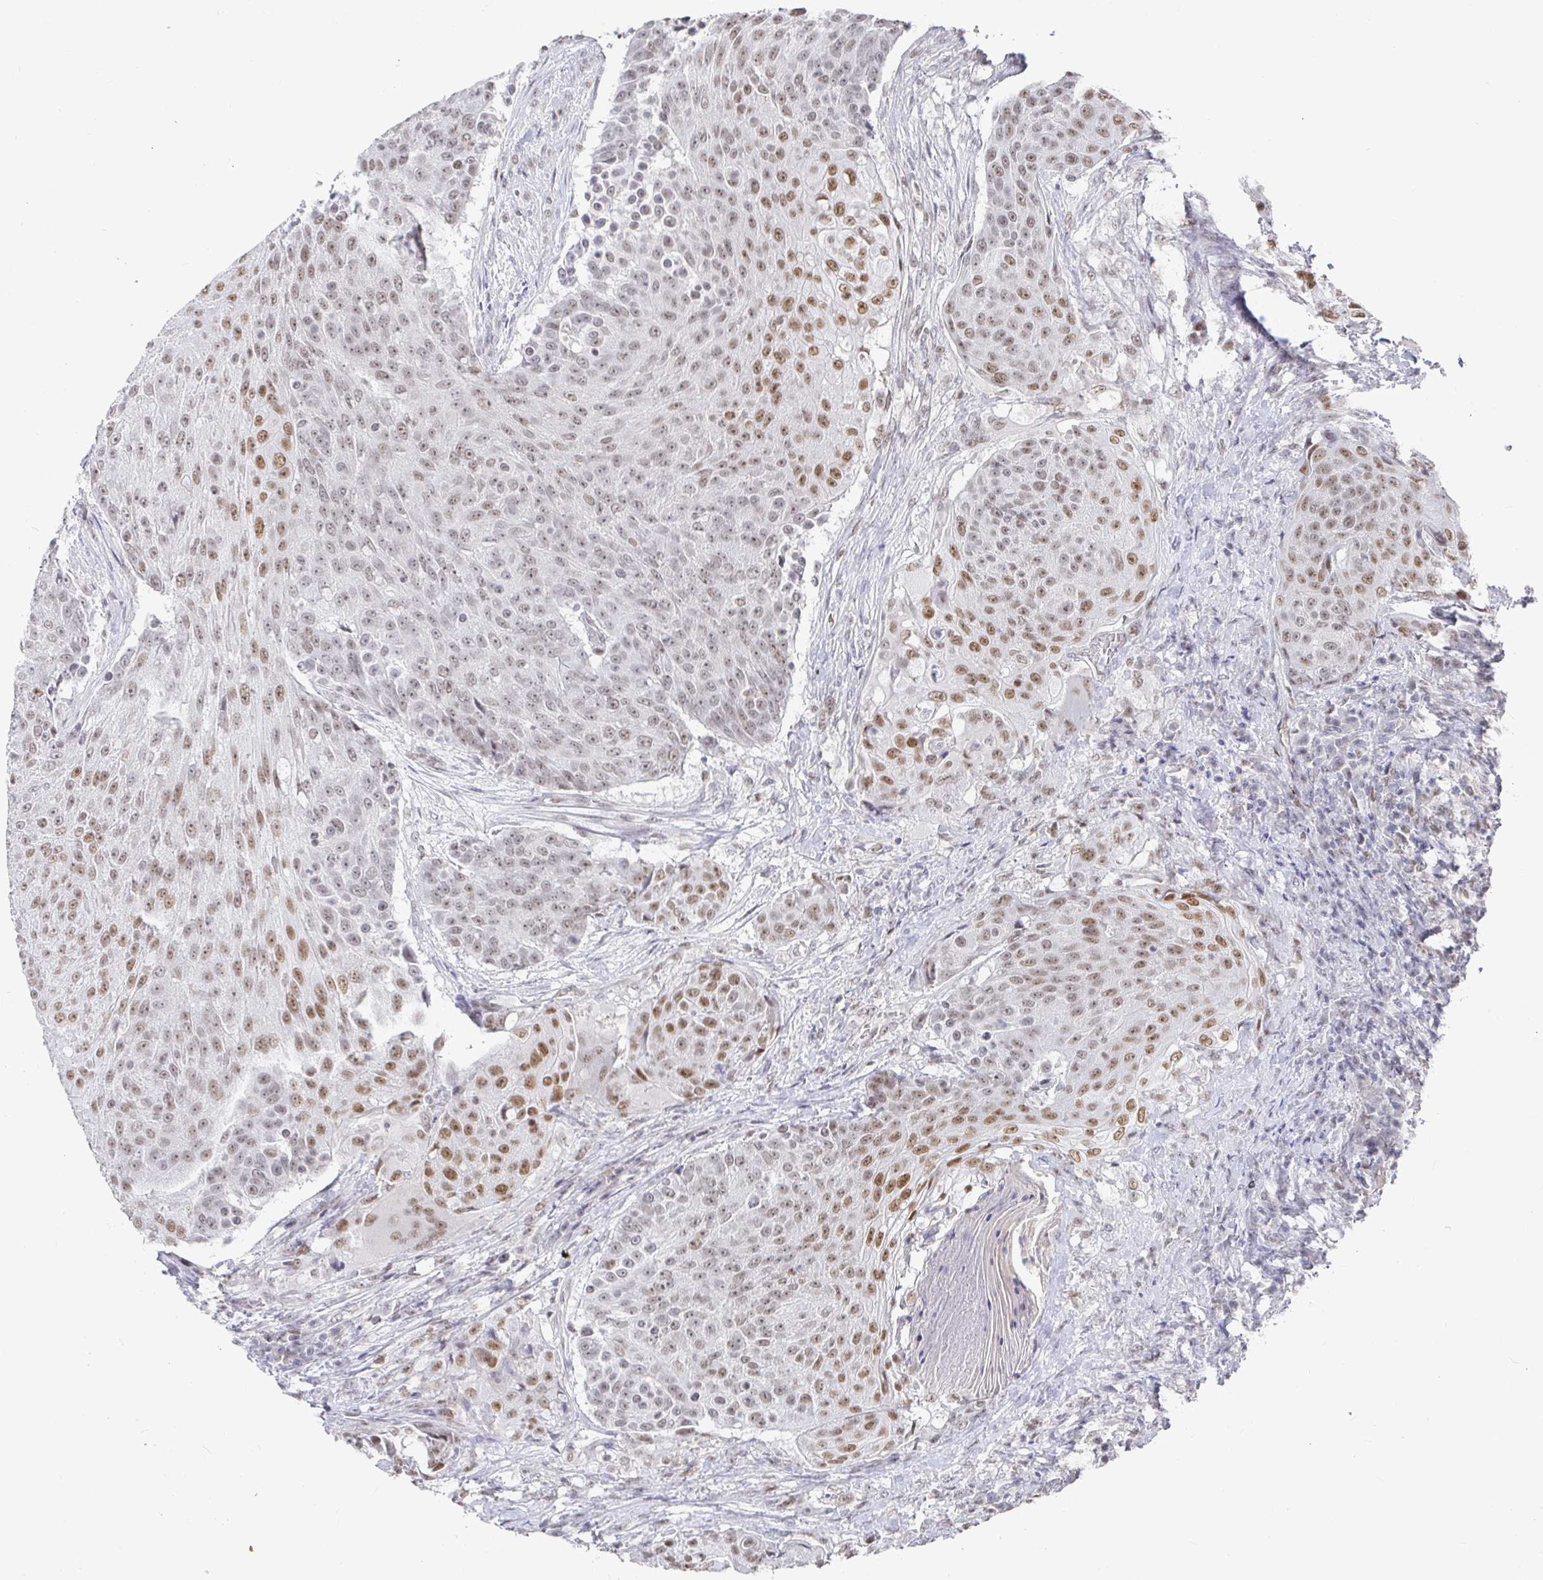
{"staining": {"intensity": "moderate", "quantity": "25%-75%", "location": "nuclear"}, "tissue": "urothelial cancer", "cell_type": "Tumor cells", "image_type": "cancer", "snomed": [{"axis": "morphology", "description": "Urothelial carcinoma, High grade"}, {"axis": "topography", "description": "Urinary bladder"}], "caption": "Tumor cells display medium levels of moderate nuclear expression in about 25%-75% of cells in urothelial cancer.", "gene": "RCOR1", "patient": {"sex": "female", "age": 63}}